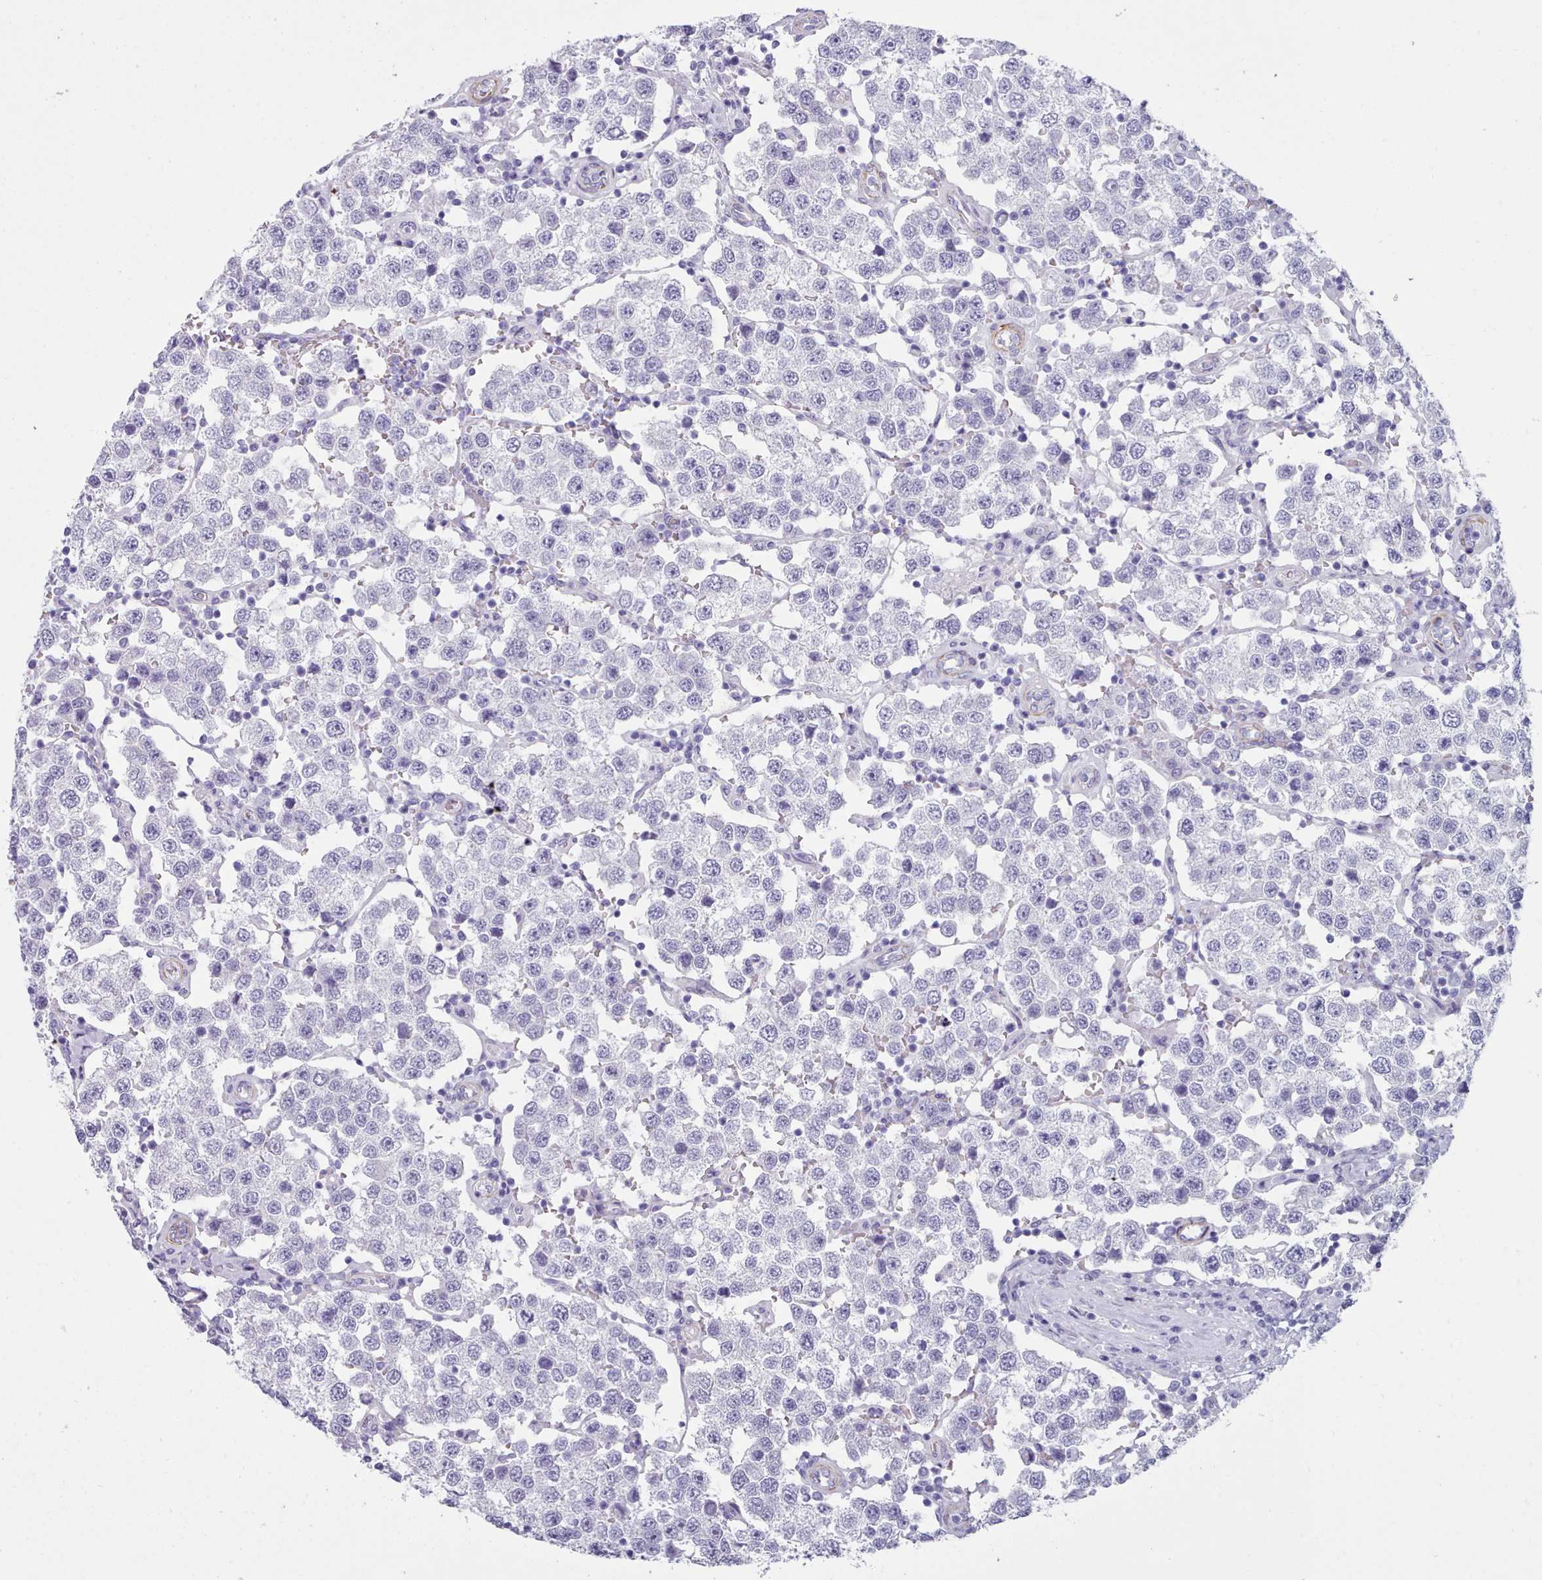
{"staining": {"intensity": "negative", "quantity": "none", "location": "none"}, "tissue": "testis cancer", "cell_type": "Tumor cells", "image_type": "cancer", "snomed": [{"axis": "morphology", "description": "Seminoma, NOS"}, {"axis": "topography", "description": "Testis"}], "caption": "Immunohistochemistry photomicrograph of neoplastic tissue: human testis cancer (seminoma) stained with DAB (3,3'-diaminobenzidine) demonstrates no significant protein staining in tumor cells.", "gene": "FPGS", "patient": {"sex": "male", "age": 37}}